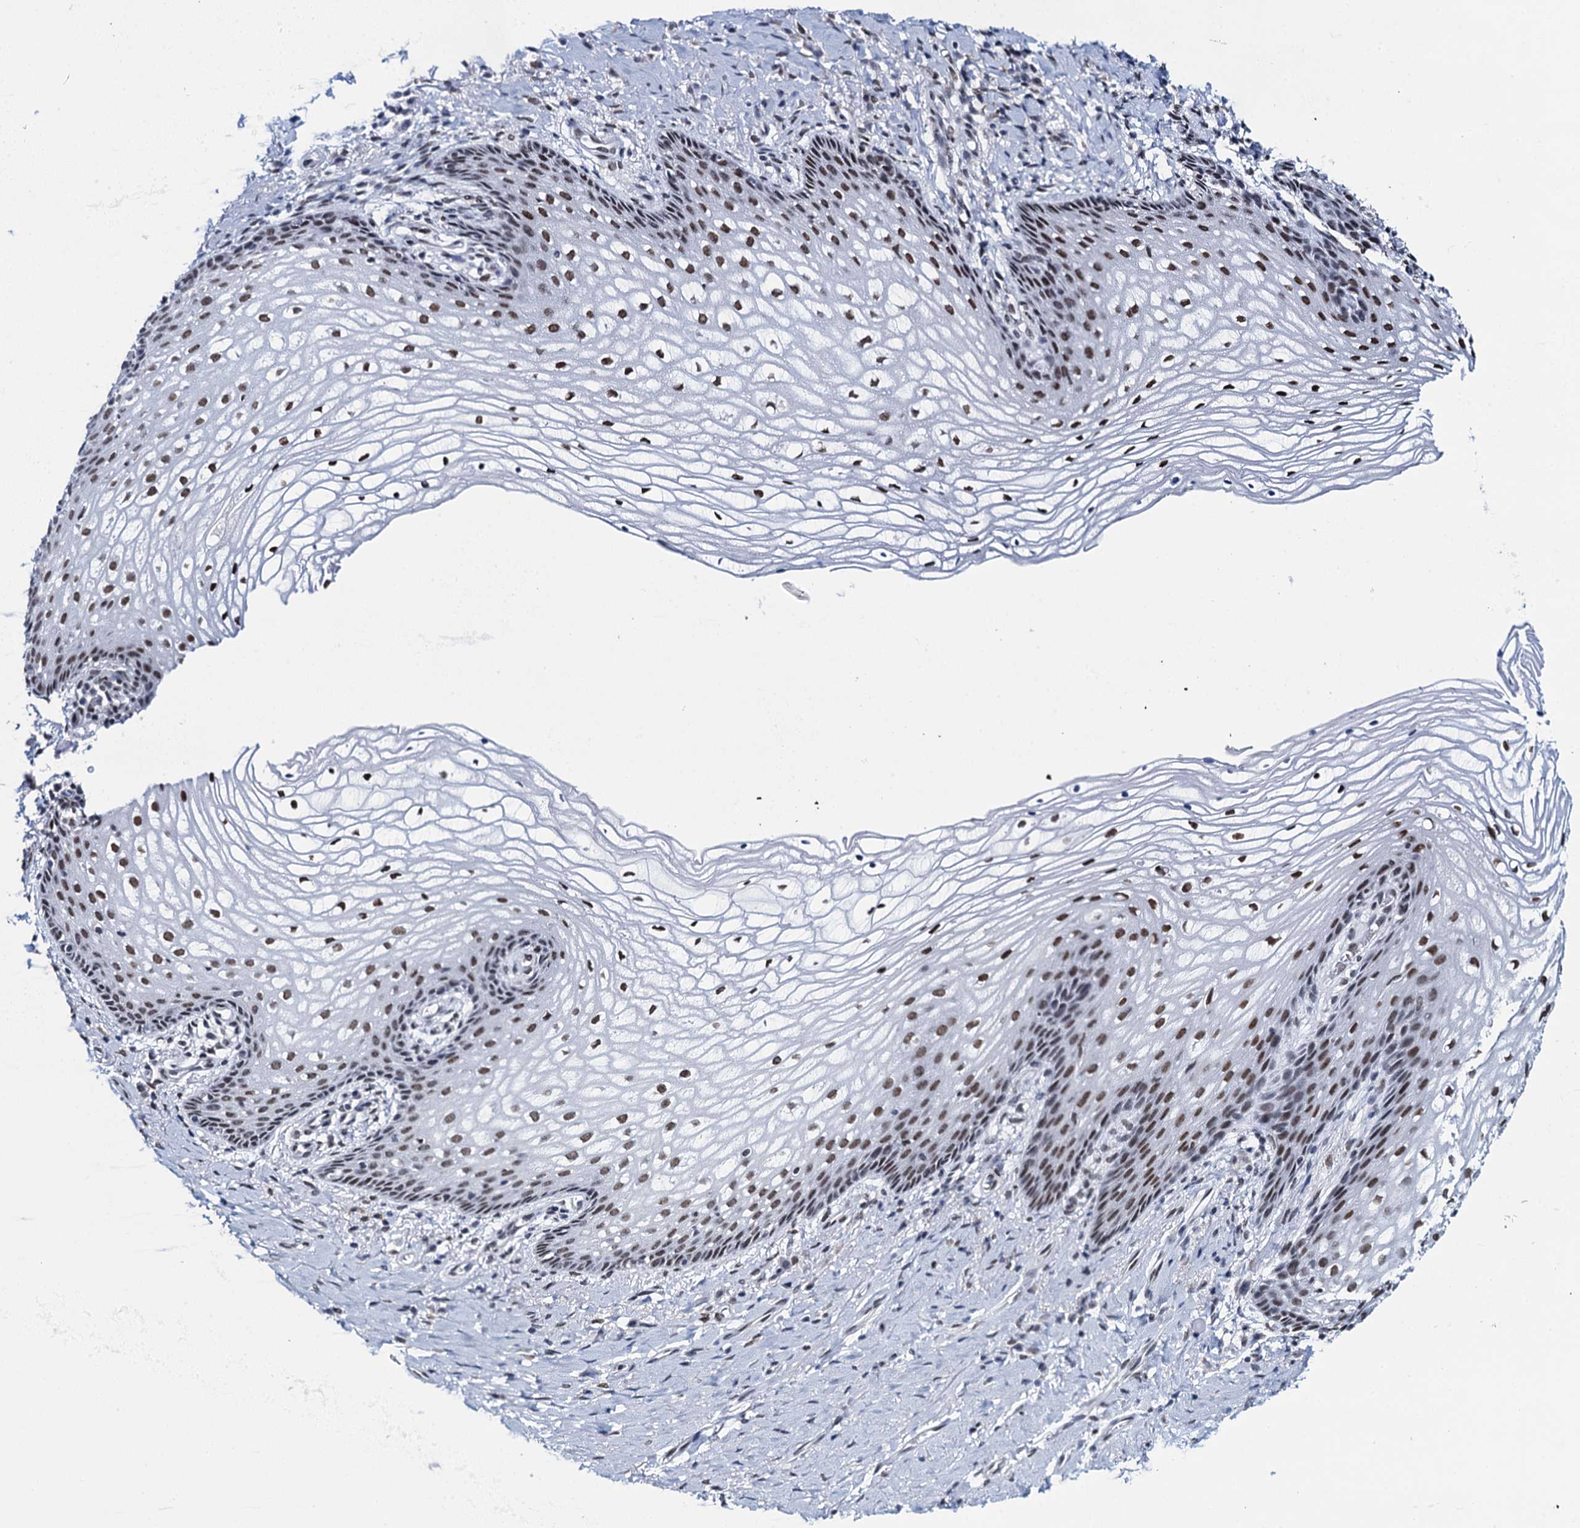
{"staining": {"intensity": "moderate", "quantity": "25%-75%", "location": "nuclear"}, "tissue": "vagina", "cell_type": "Squamous epithelial cells", "image_type": "normal", "snomed": [{"axis": "morphology", "description": "Normal tissue, NOS"}, {"axis": "topography", "description": "Vagina"}], "caption": "Immunohistochemical staining of normal human vagina reveals moderate nuclear protein expression in about 25%-75% of squamous epithelial cells. The staining is performed using DAB (3,3'-diaminobenzidine) brown chromogen to label protein expression. The nuclei are counter-stained blue using hematoxylin.", "gene": "HNRNPUL2", "patient": {"sex": "female", "age": 60}}